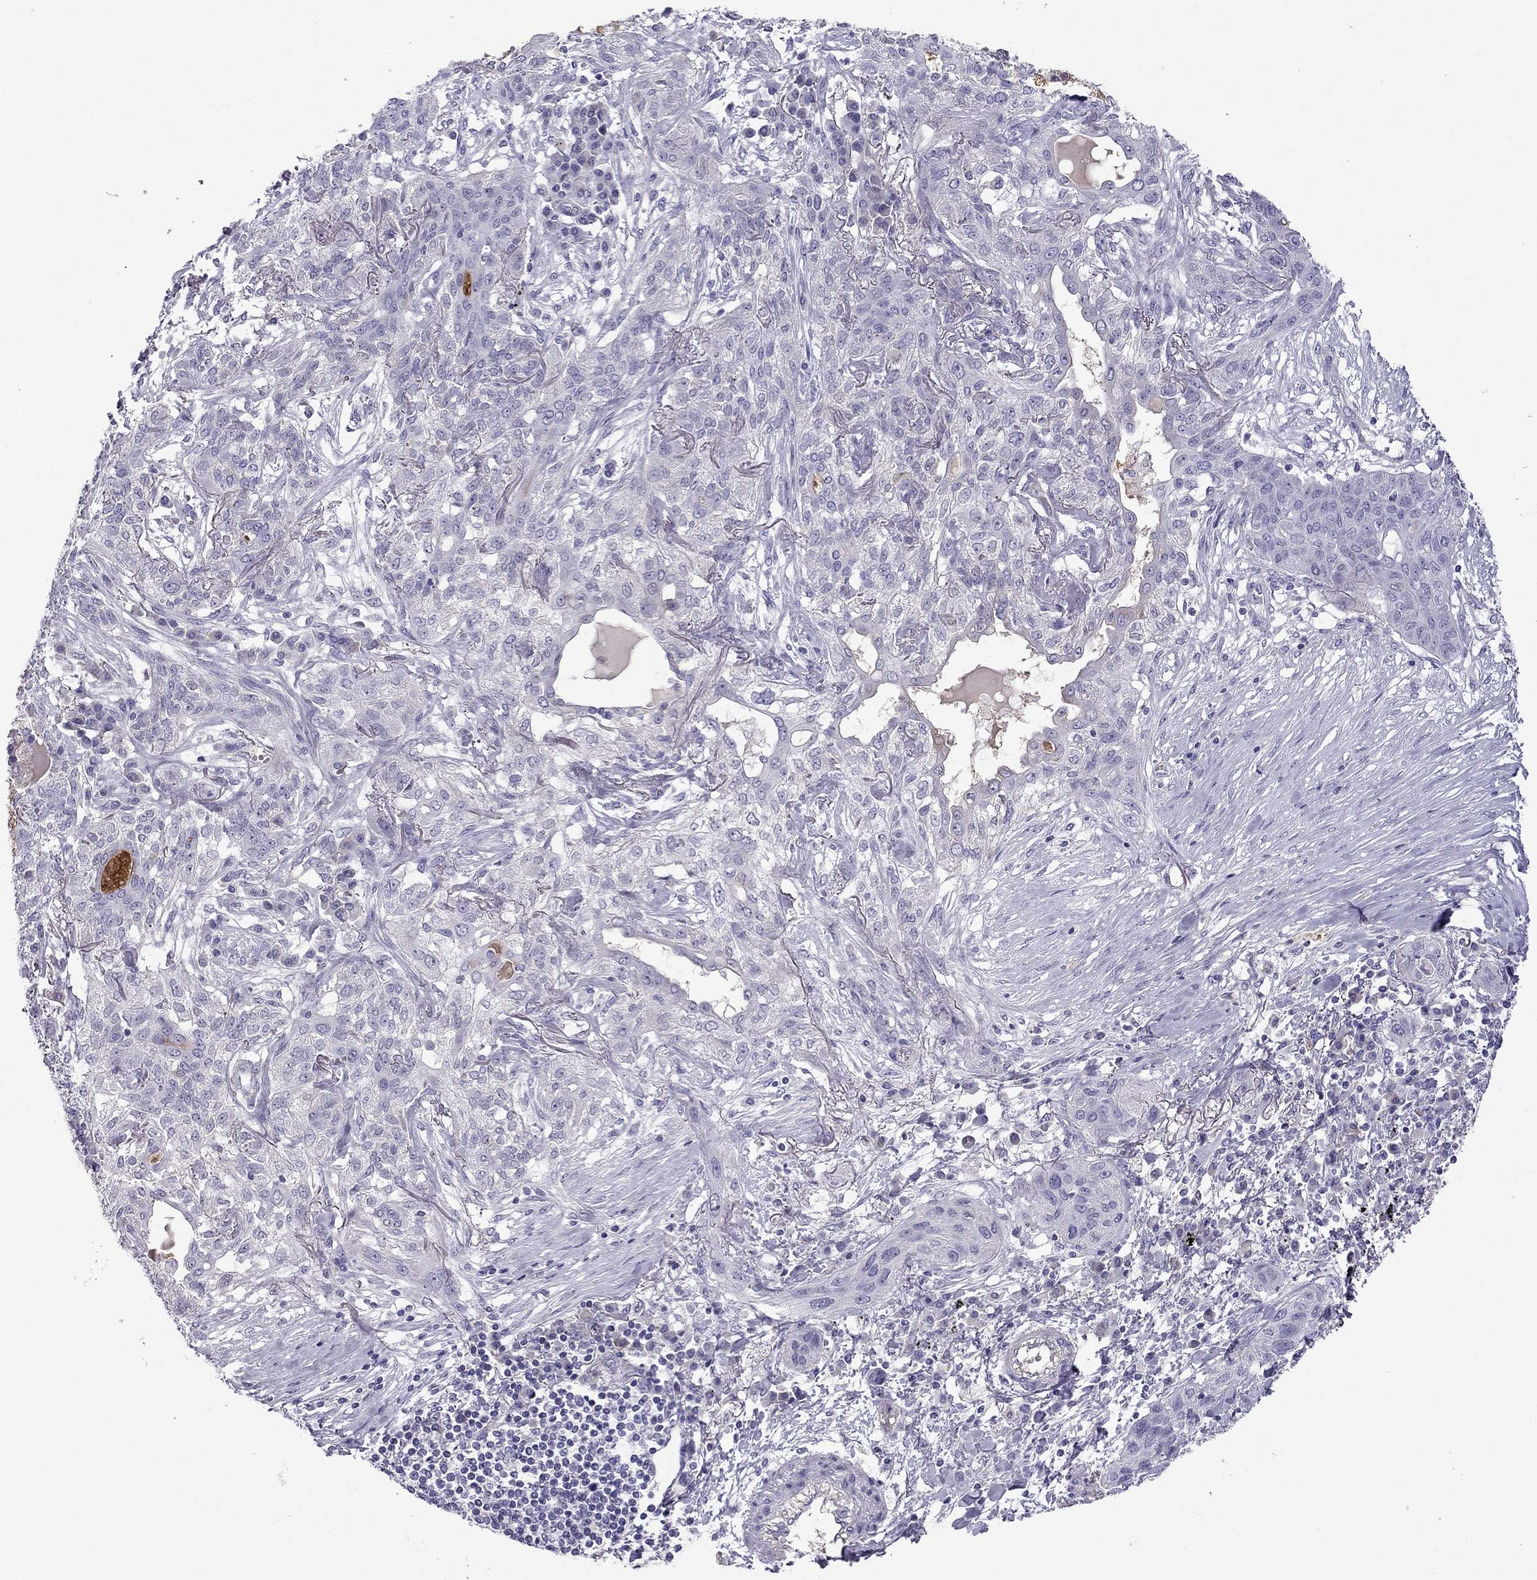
{"staining": {"intensity": "negative", "quantity": "none", "location": "none"}, "tissue": "lung cancer", "cell_type": "Tumor cells", "image_type": "cancer", "snomed": [{"axis": "morphology", "description": "Squamous cell carcinoma, NOS"}, {"axis": "topography", "description": "Lung"}], "caption": "The immunohistochemistry (IHC) micrograph has no significant expression in tumor cells of squamous cell carcinoma (lung) tissue.", "gene": "STOML3", "patient": {"sex": "female", "age": 70}}